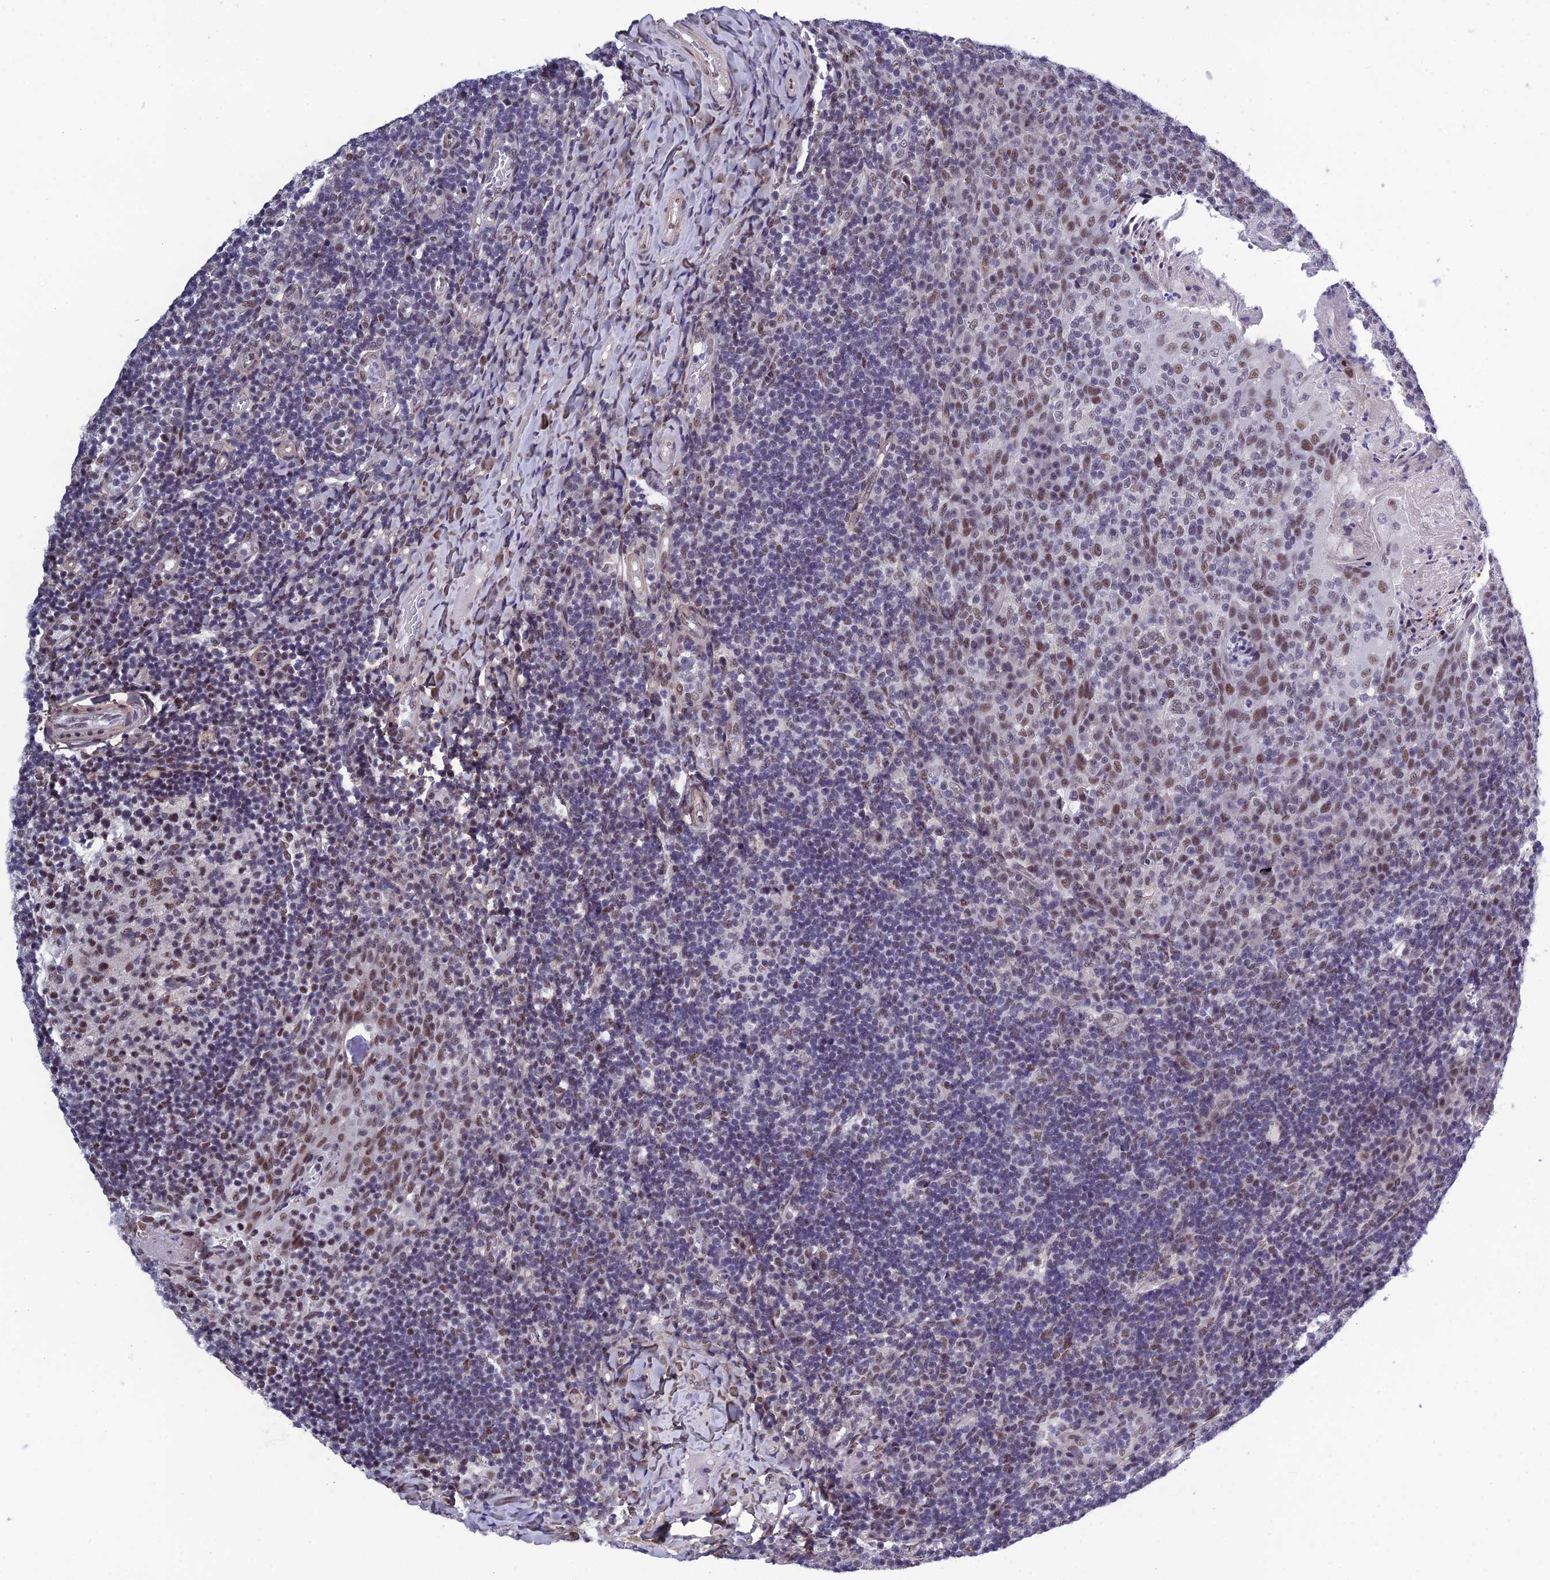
{"staining": {"intensity": "moderate", "quantity": "<25%", "location": "nuclear"}, "tissue": "tonsil", "cell_type": "Germinal center cells", "image_type": "normal", "snomed": [{"axis": "morphology", "description": "Normal tissue, NOS"}, {"axis": "topography", "description": "Tonsil"}], "caption": "The micrograph reveals staining of unremarkable tonsil, revealing moderate nuclear protein staining (brown color) within germinal center cells.", "gene": "RSRC1", "patient": {"sex": "female", "age": 10}}